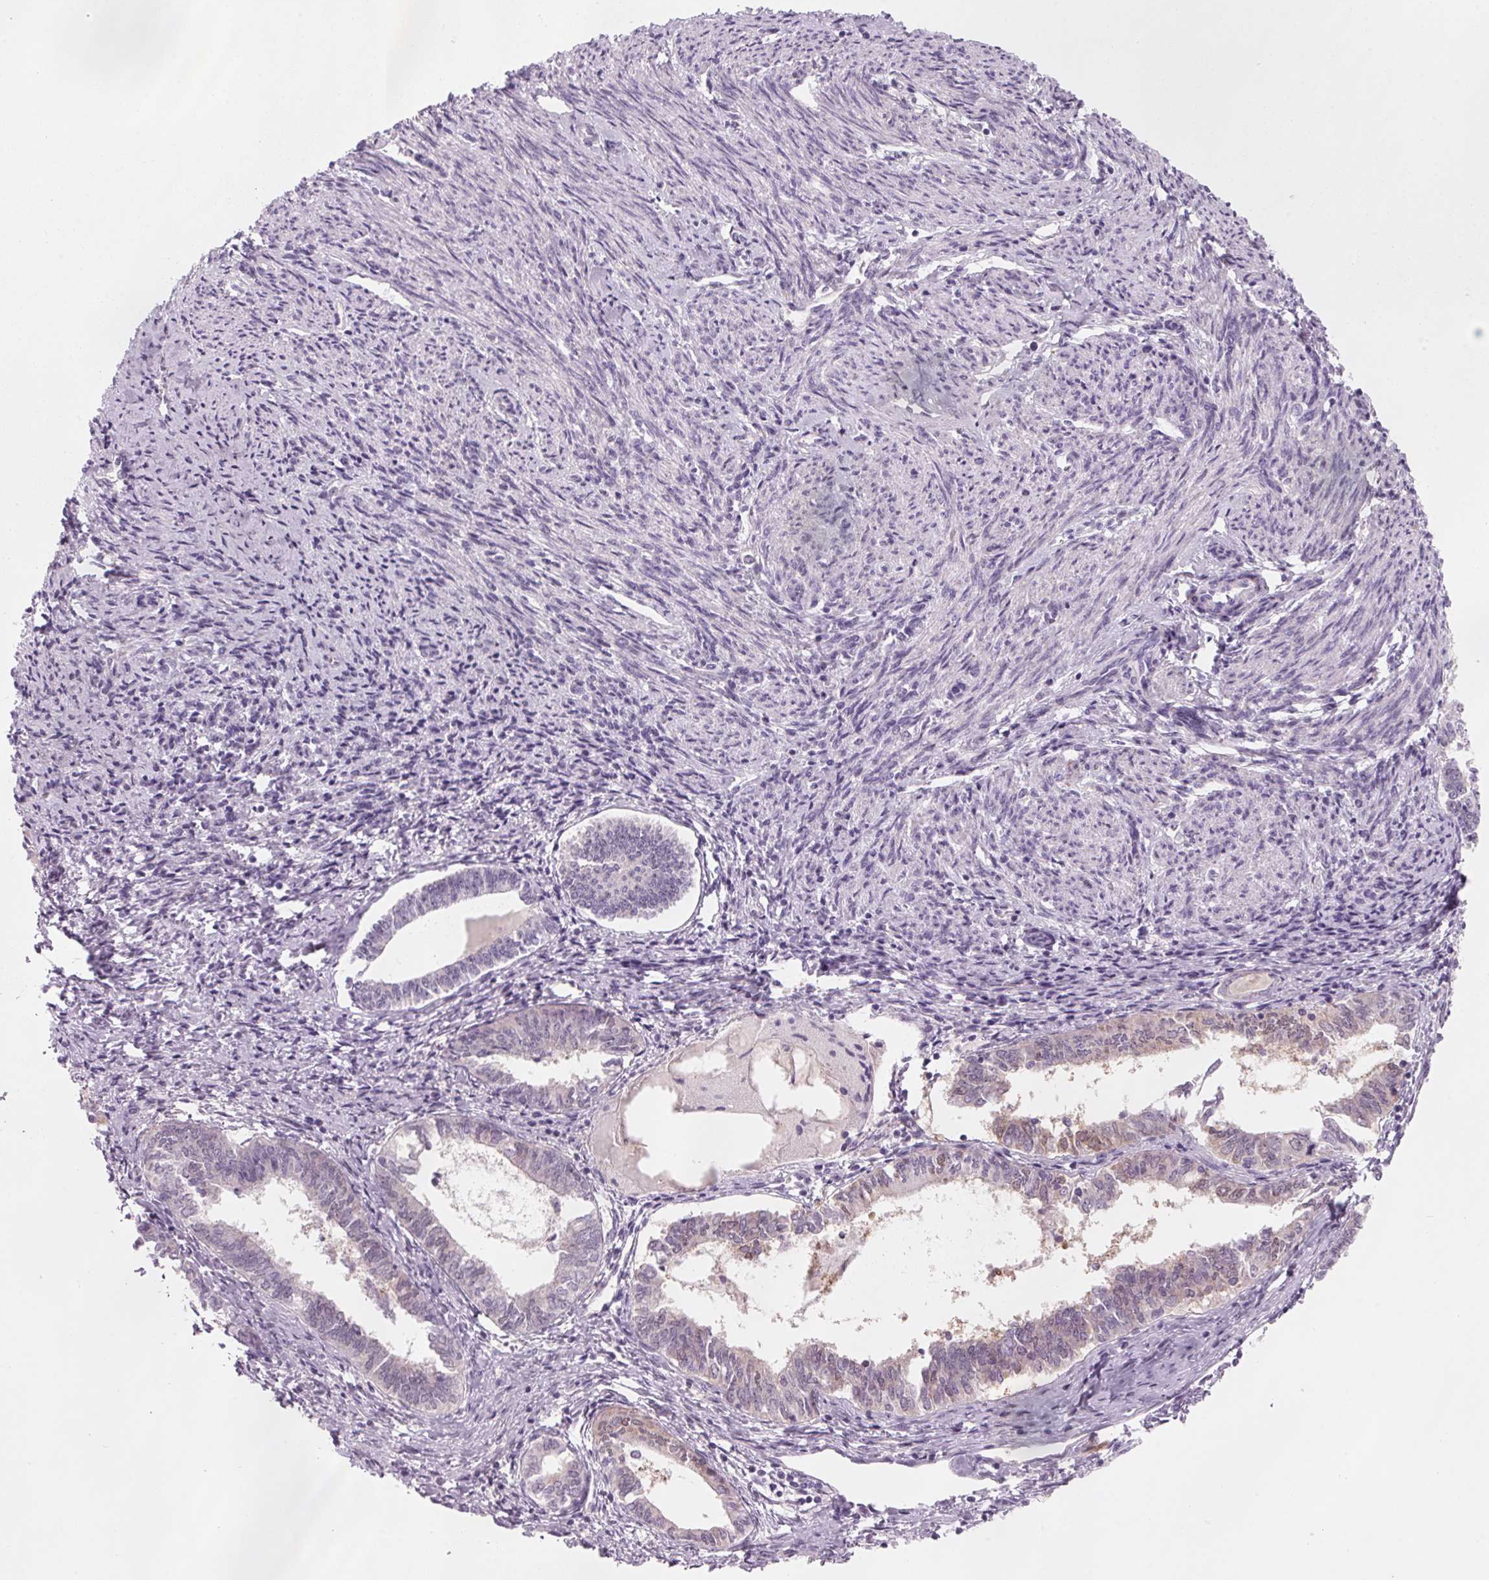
{"staining": {"intensity": "weak", "quantity": "<25%", "location": "cytoplasmic/membranous"}, "tissue": "endometrial cancer", "cell_type": "Tumor cells", "image_type": "cancer", "snomed": [{"axis": "morphology", "description": "Carcinoma, NOS"}, {"axis": "topography", "description": "Uterus"}], "caption": "IHC of endometrial cancer (carcinoma) exhibits no positivity in tumor cells.", "gene": "DNTTIP2", "patient": {"sex": "female", "age": 76}}